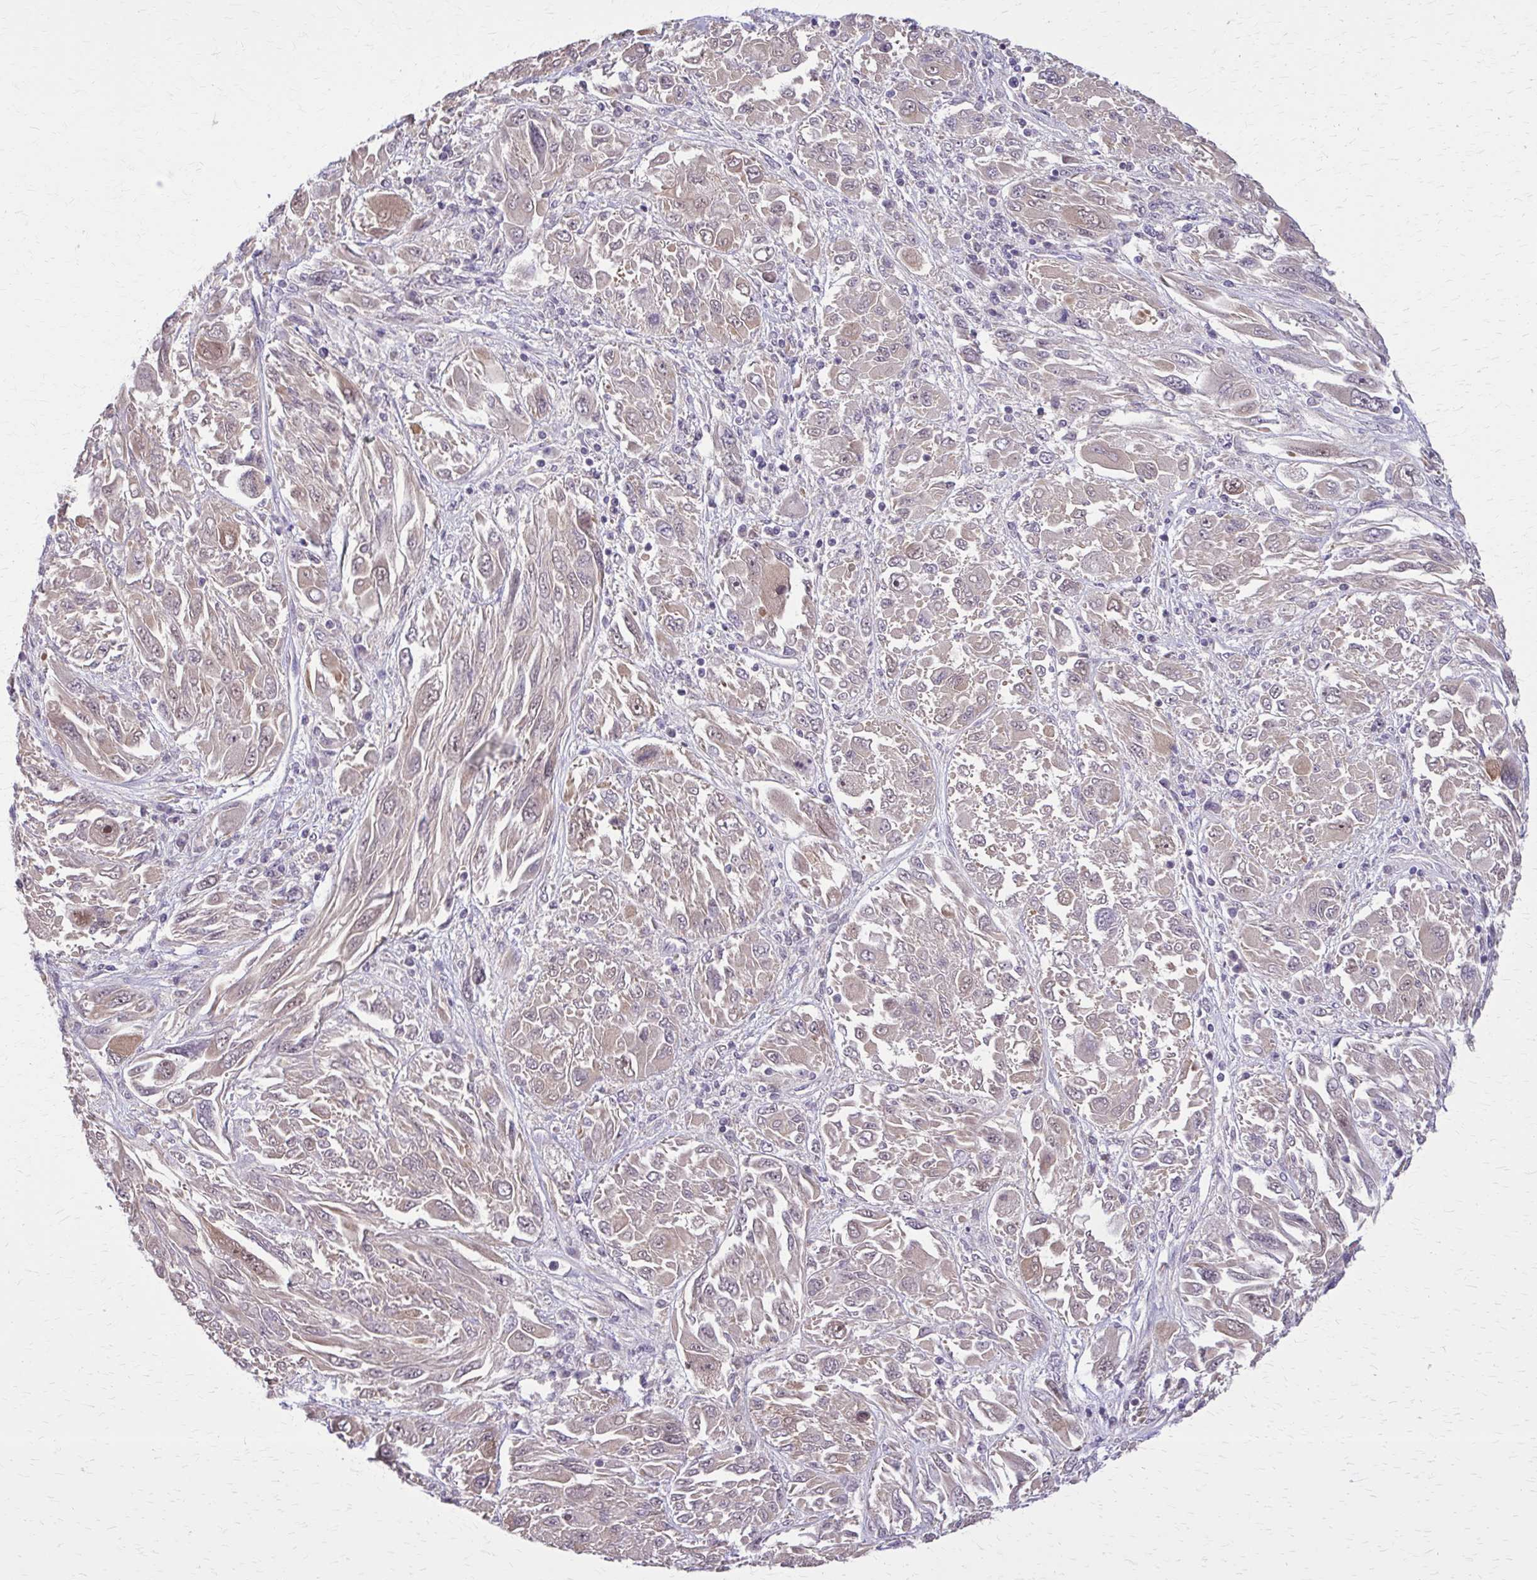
{"staining": {"intensity": "weak", "quantity": "<25%", "location": "cytoplasmic/membranous"}, "tissue": "melanoma", "cell_type": "Tumor cells", "image_type": "cancer", "snomed": [{"axis": "morphology", "description": "Malignant melanoma, NOS"}, {"axis": "topography", "description": "Skin"}], "caption": "High magnification brightfield microscopy of melanoma stained with DAB (brown) and counterstained with hematoxylin (blue): tumor cells show no significant positivity.", "gene": "NRBF2", "patient": {"sex": "female", "age": 91}}